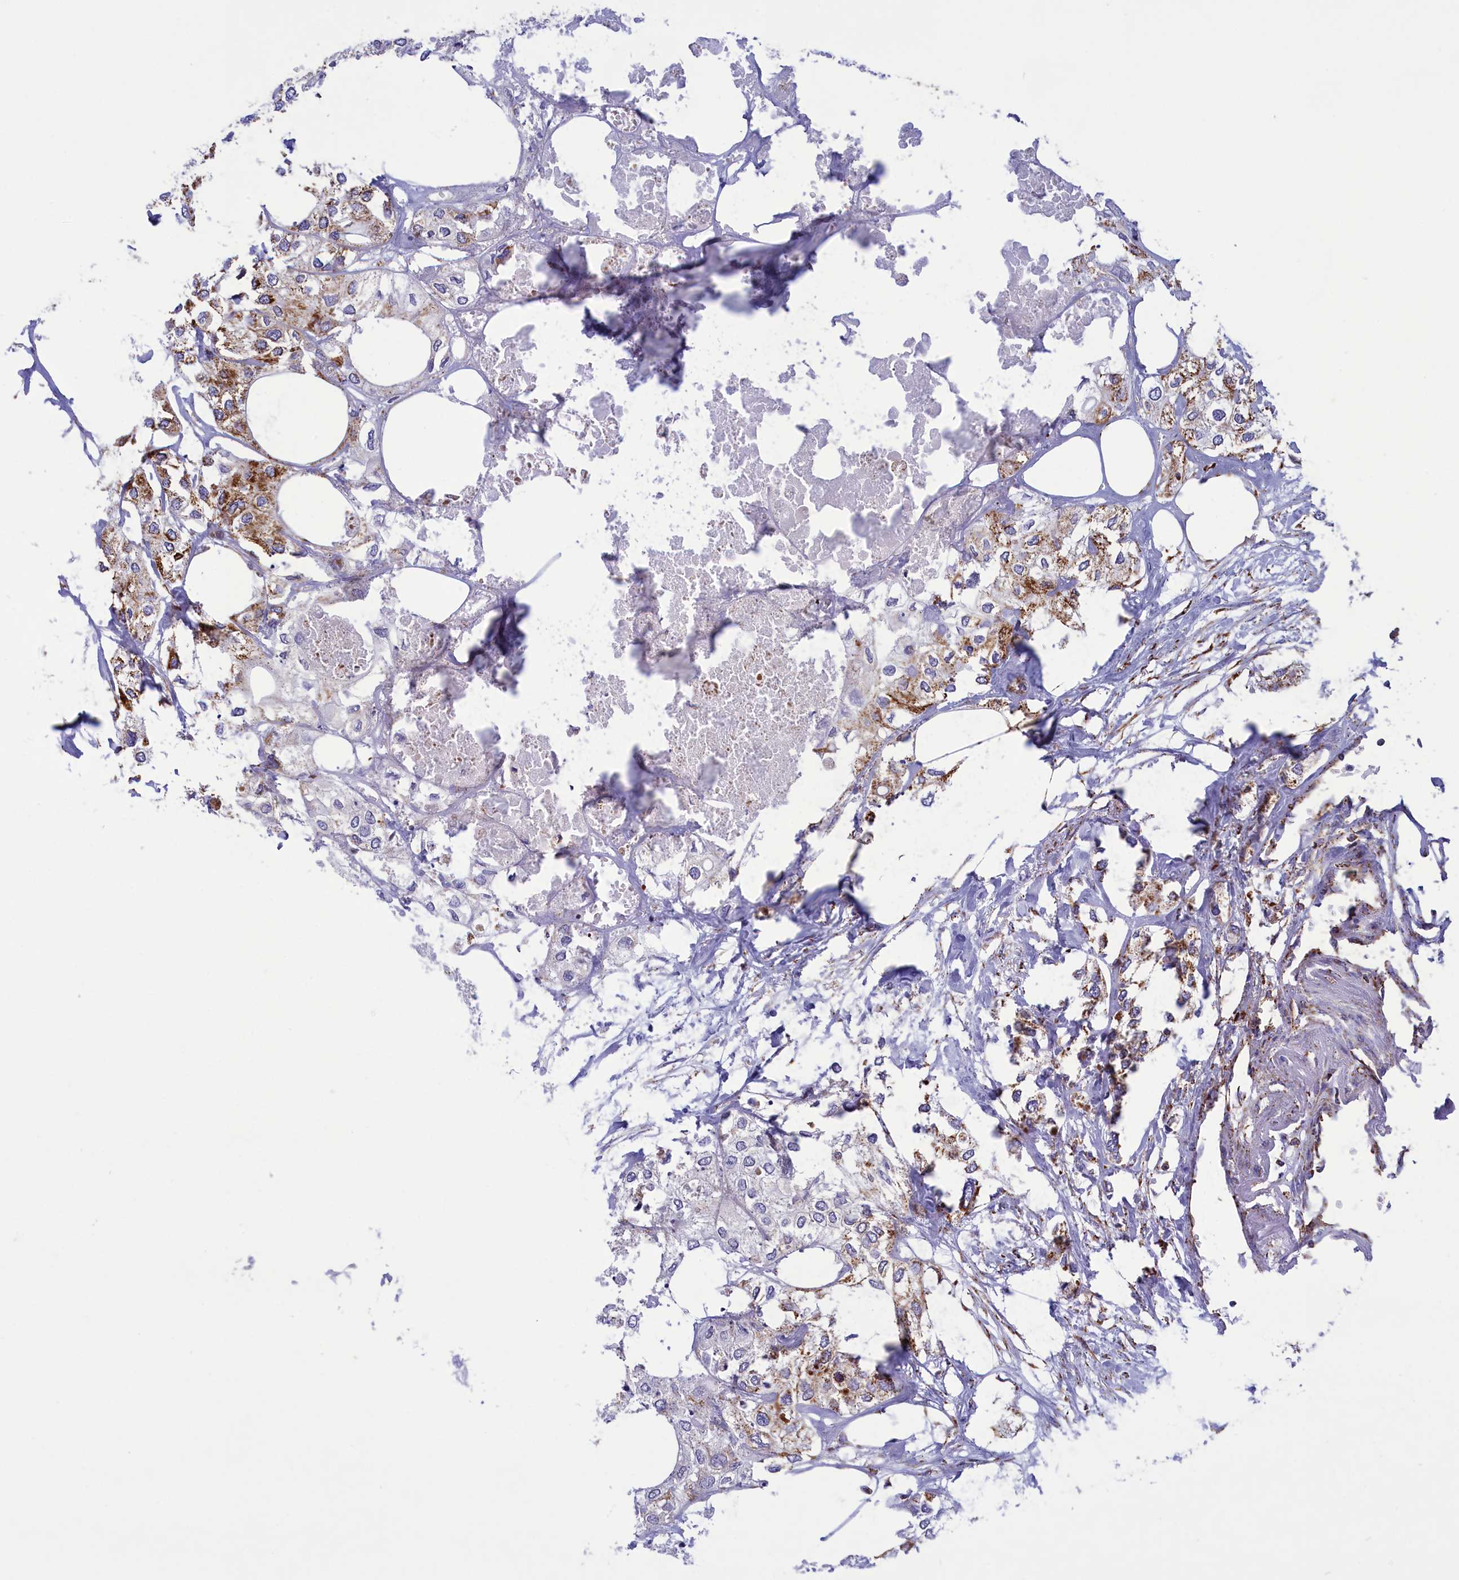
{"staining": {"intensity": "moderate", "quantity": "25%-75%", "location": "cytoplasmic/membranous"}, "tissue": "urothelial cancer", "cell_type": "Tumor cells", "image_type": "cancer", "snomed": [{"axis": "morphology", "description": "Urothelial carcinoma, High grade"}, {"axis": "topography", "description": "Urinary bladder"}], "caption": "The immunohistochemical stain labels moderate cytoplasmic/membranous positivity in tumor cells of high-grade urothelial carcinoma tissue.", "gene": "ISOC2", "patient": {"sex": "male", "age": 64}}